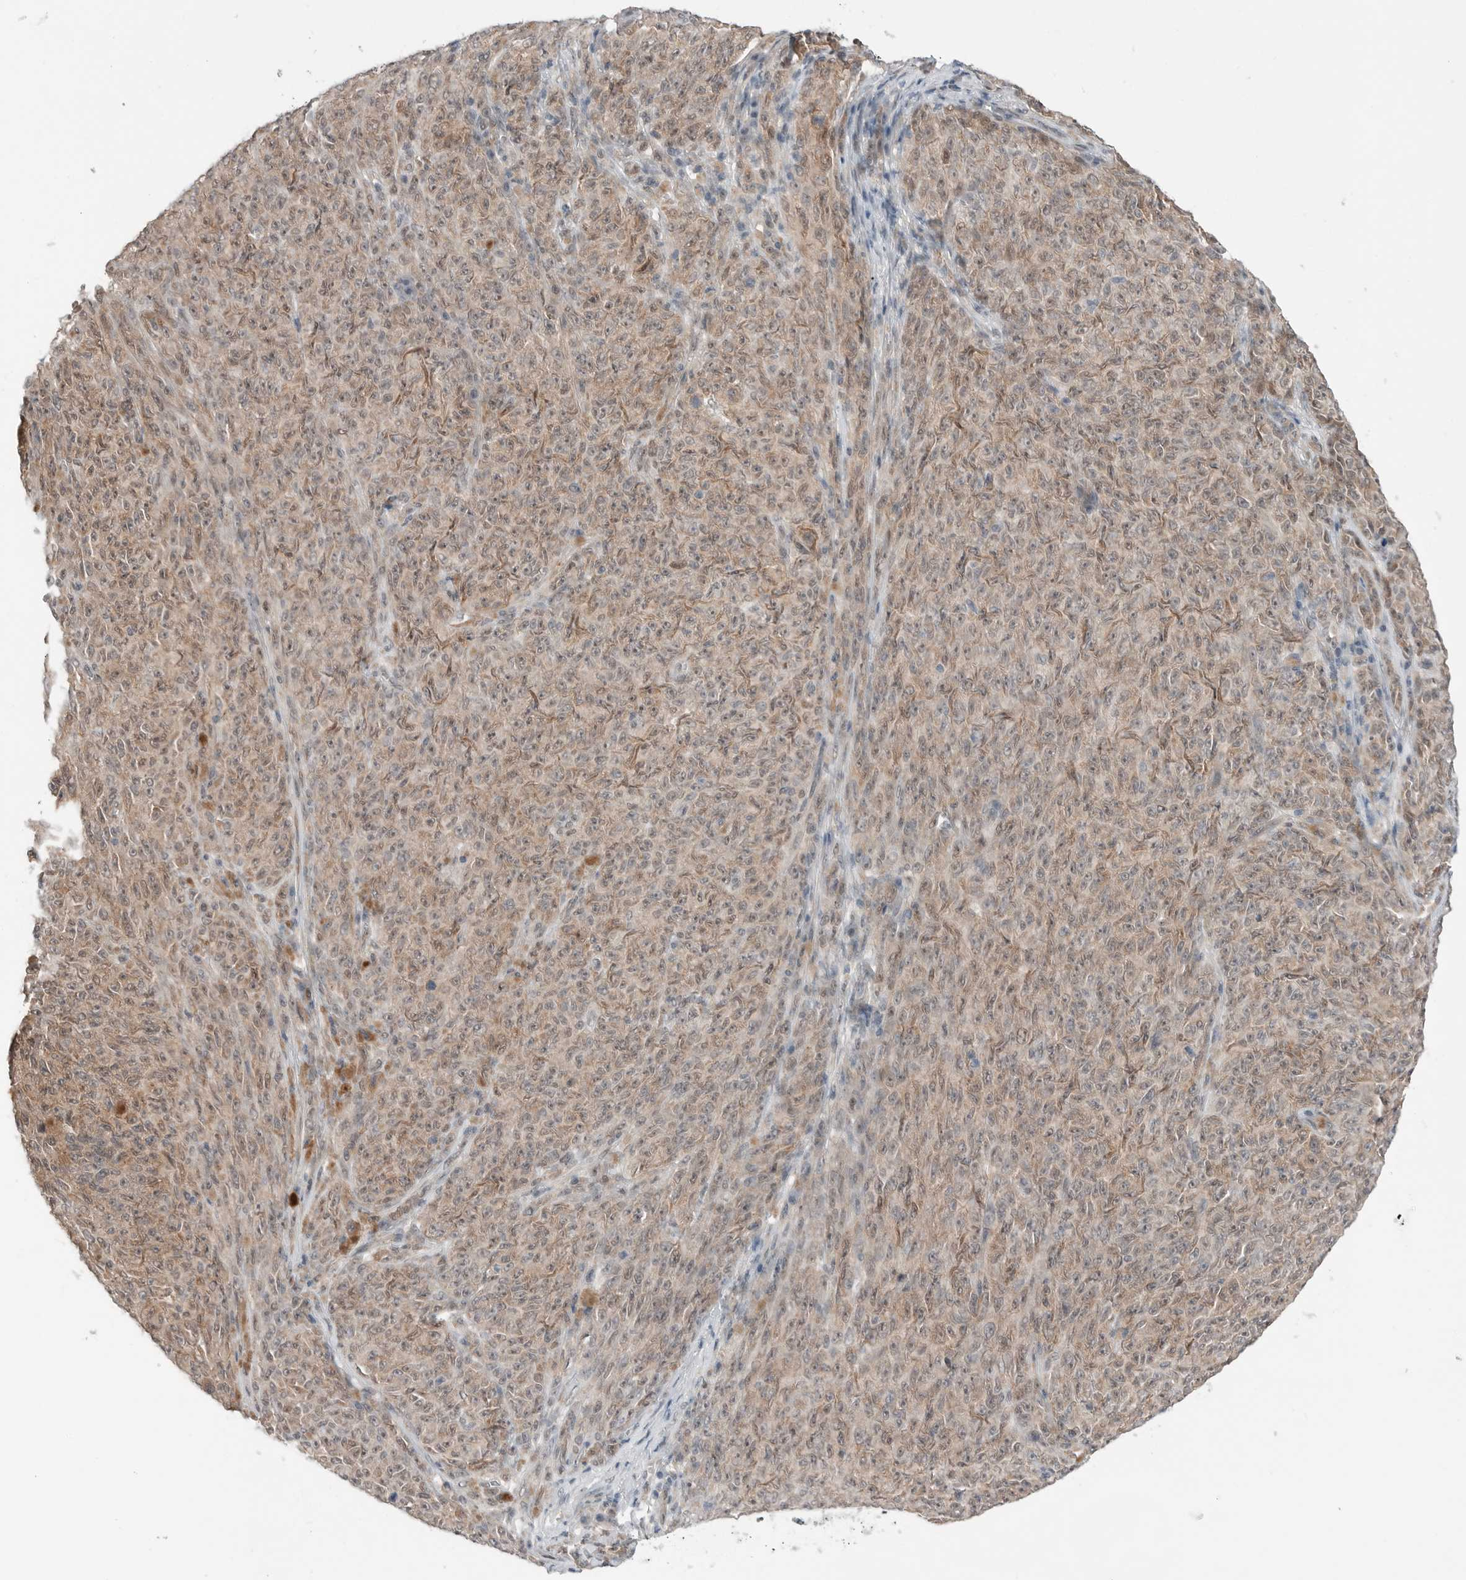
{"staining": {"intensity": "weak", "quantity": ">75%", "location": "cytoplasmic/membranous,nuclear"}, "tissue": "melanoma", "cell_type": "Tumor cells", "image_type": "cancer", "snomed": [{"axis": "morphology", "description": "Malignant melanoma, NOS"}, {"axis": "topography", "description": "Skin"}], "caption": "Immunohistochemistry (IHC) micrograph of neoplastic tissue: malignant melanoma stained using immunohistochemistry displays low levels of weak protein expression localized specifically in the cytoplasmic/membranous and nuclear of tumor cells, appearing as a cytoplasmic/membranous and nuclear brown color.", "gene": "NTAQ1", "patient": {"sex": "female", "age": 82}}